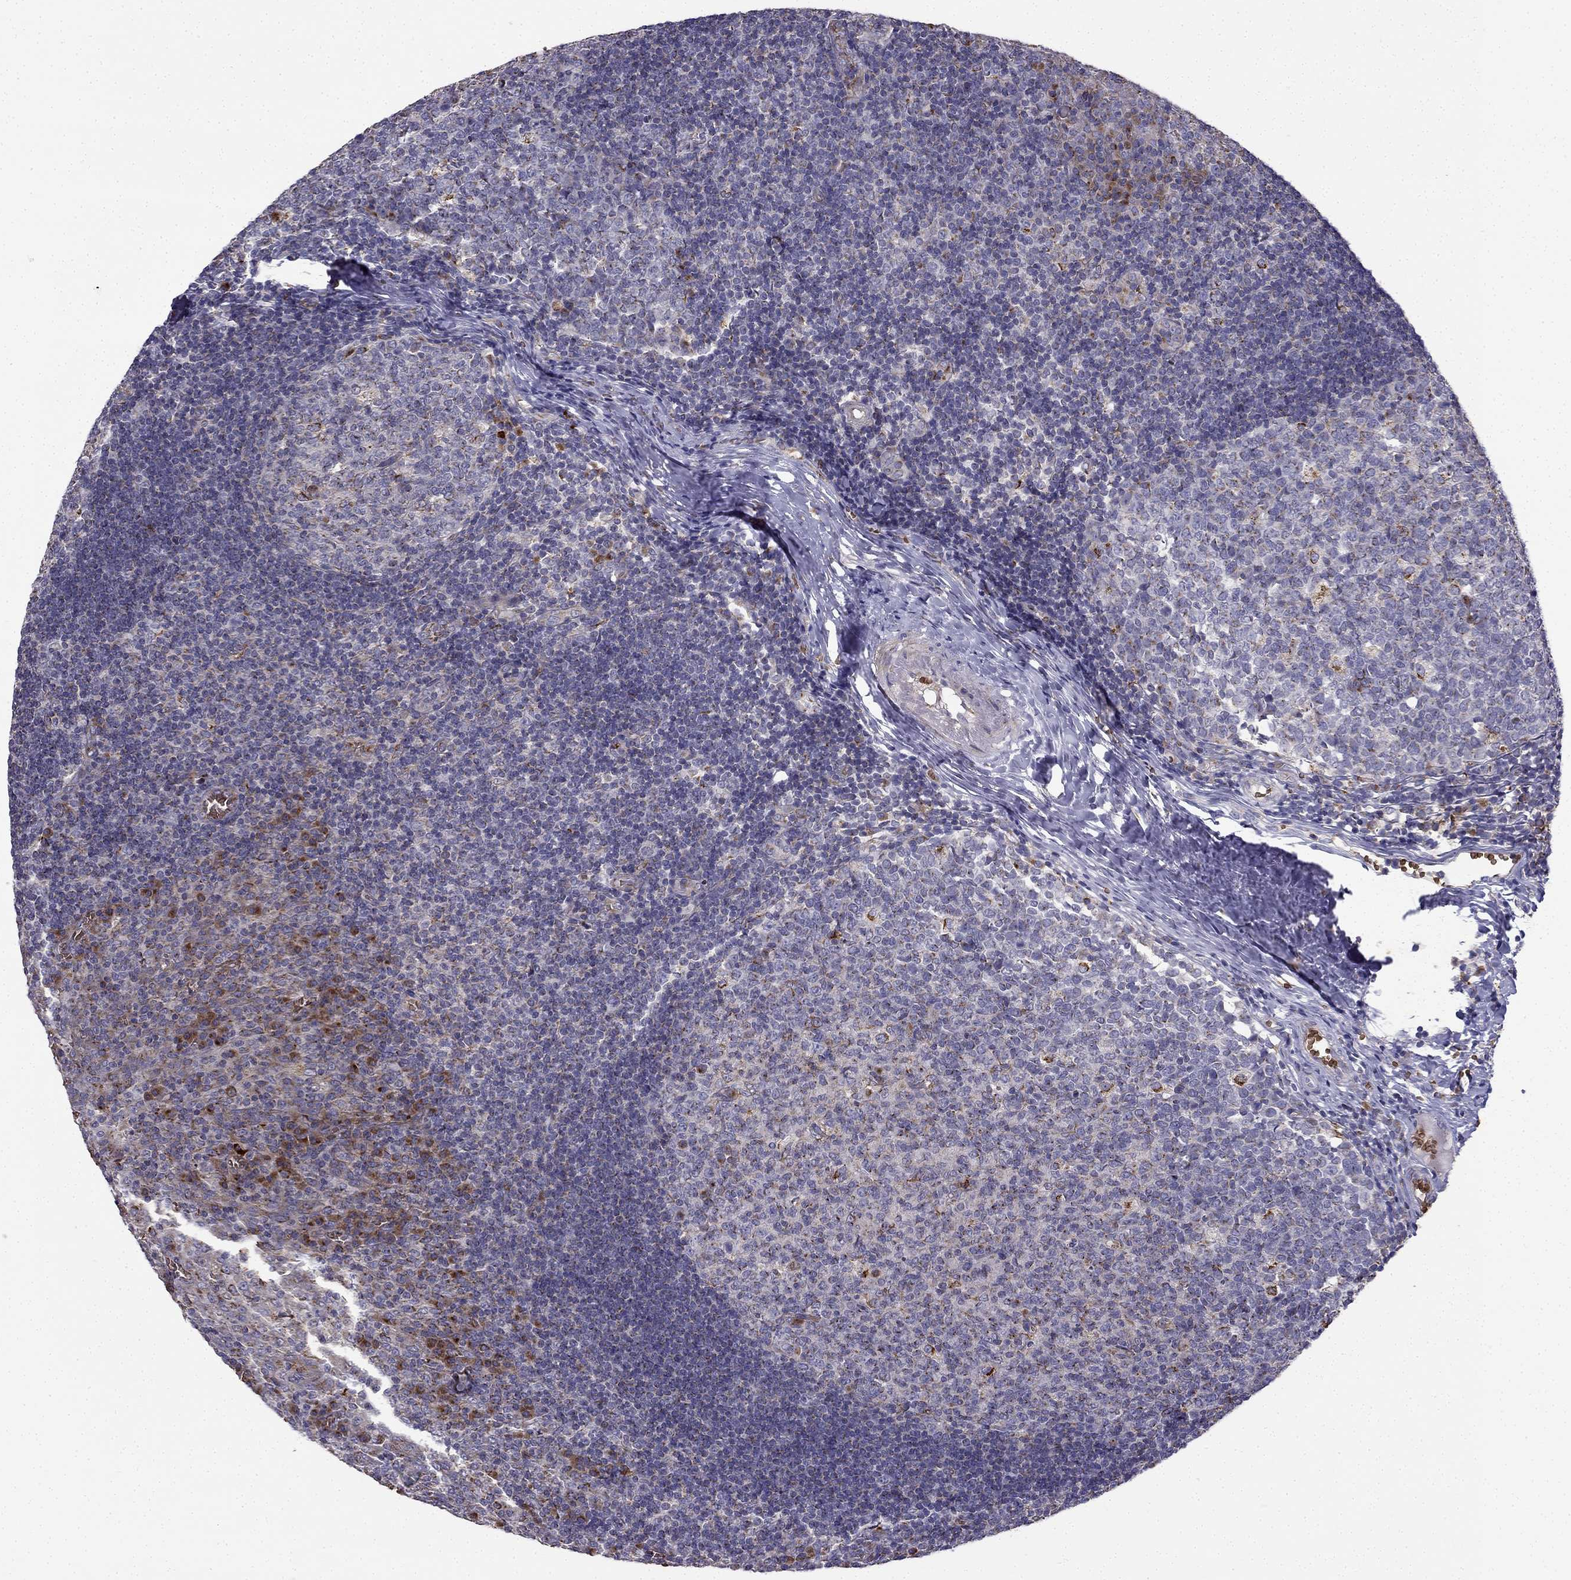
{"staining": {"intensity": "moderate", "quantity": "<25%", "location": "cytoplasmic/membranous"}, "tissue": "tonsil", "cell_type": "Germinal center cells", "image_type": "normal", "snomed": [{"axis": "morphology", "description": "Normal tissue, NOS"}, {"axis": "topography", "description": "Tonsil"}], "caption": "Protein staining of benign tonsil demonstrates moderate cytoplasmic/membranous expression in about <25% of germinal center cells.", "gene": "B4GALT7", "patient": {"sex": "female", "age": 13}}